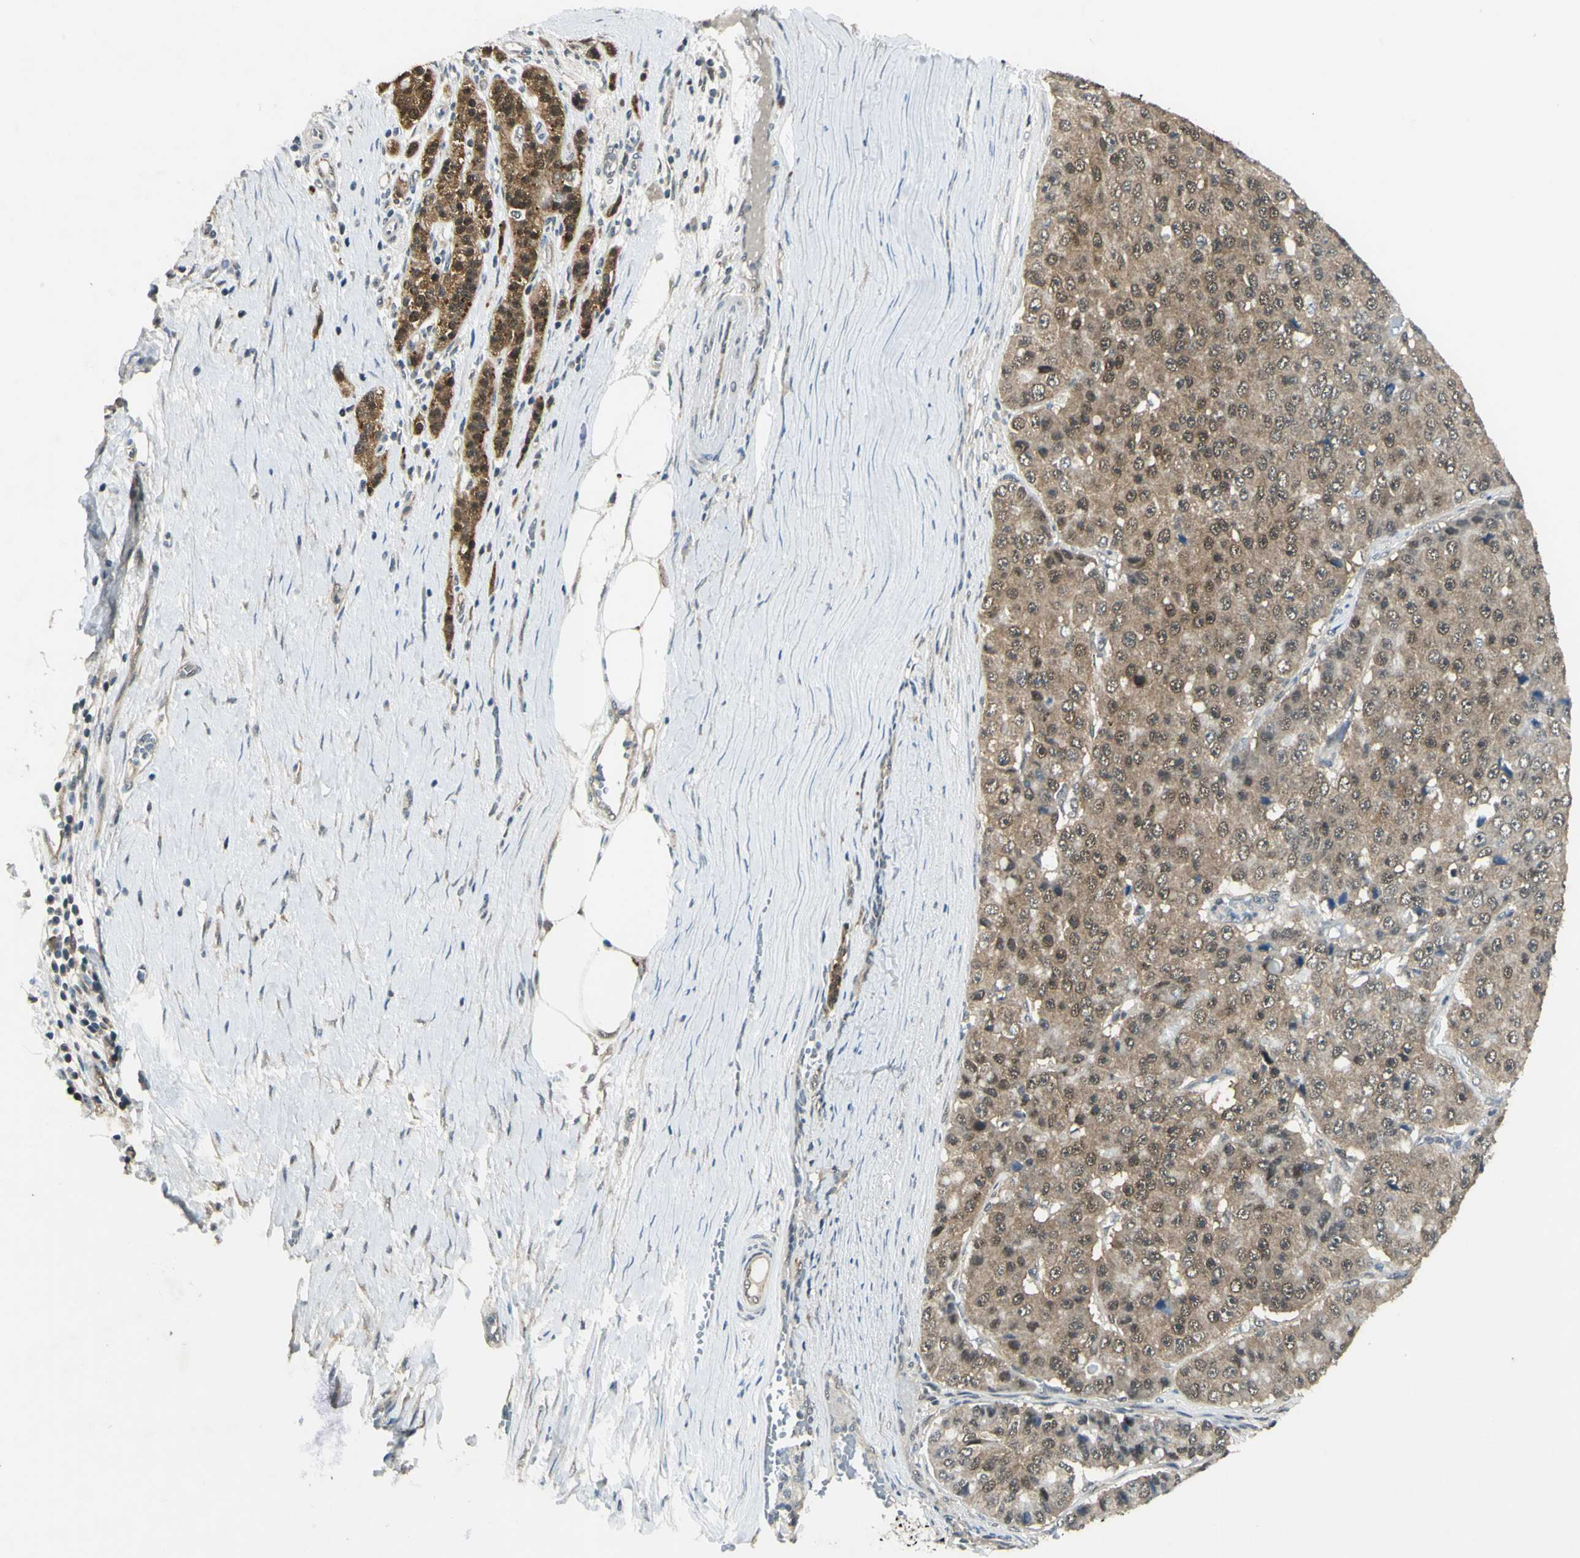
{"staining": {"intensity": "weak", "quantity": ">75%", "location": "cytoplasmic/membranous"}, "tissue": "pancreatic cancer", "cell_type": "Tumor cells", "image_type": "cancer", "snomed": [{"axis": "morphology", "description": "Adenocarcinoma, NOS"}, {"axis": "topography", "description": "Pancreas"}], "caption": "Immunohistochemistry (IHC) (DAB) staining of human adenocarcinoma (pancreatic) reveals weak cytoplasmic/membranous protein staining in approximately >75% of tumor cells. (DAB IHC, brown staining for protein, blue staining for nuclei).", "gene": "PSMD5", "patient": {"sex": "male", "age": 50}}